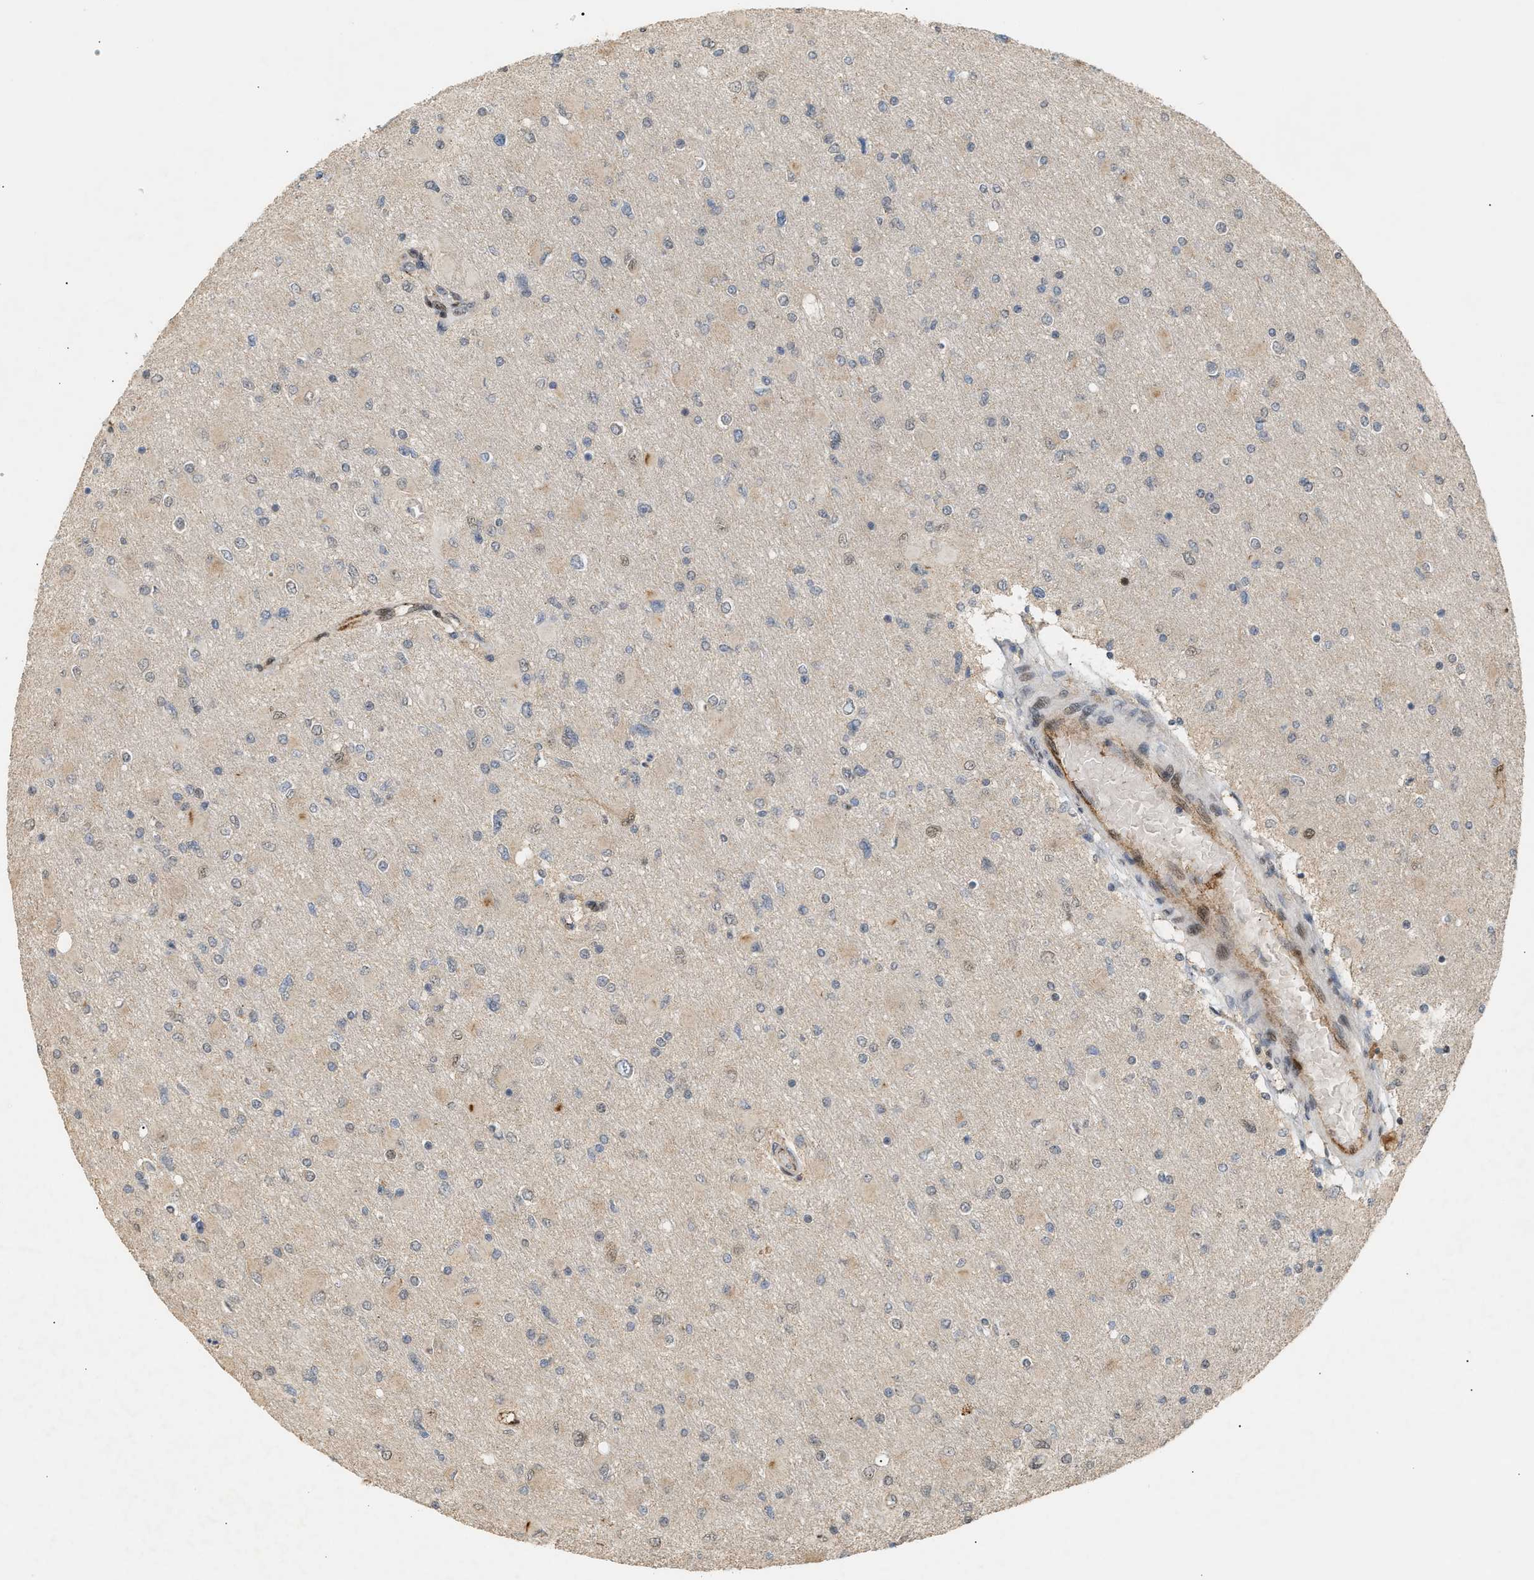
{"staining": {"intensity": "weak", "quantity": "<25%", "location": "cytoplasmic/membranous"}, "tissue": "glioma", "cell_type": "Tumor cells", "image_type": "cancer", "snomed": [{"axis": "morphology", "description": "Glioma, malignant, High grade"}, {"axis": "topography", "description": "Cerebral cortex"}], "caption": "Tumor cells show no significant protein expression in malignant high-grade glioma.", "gene": "ZFAND5", "patient": {"sex": "female", "age": 36}}